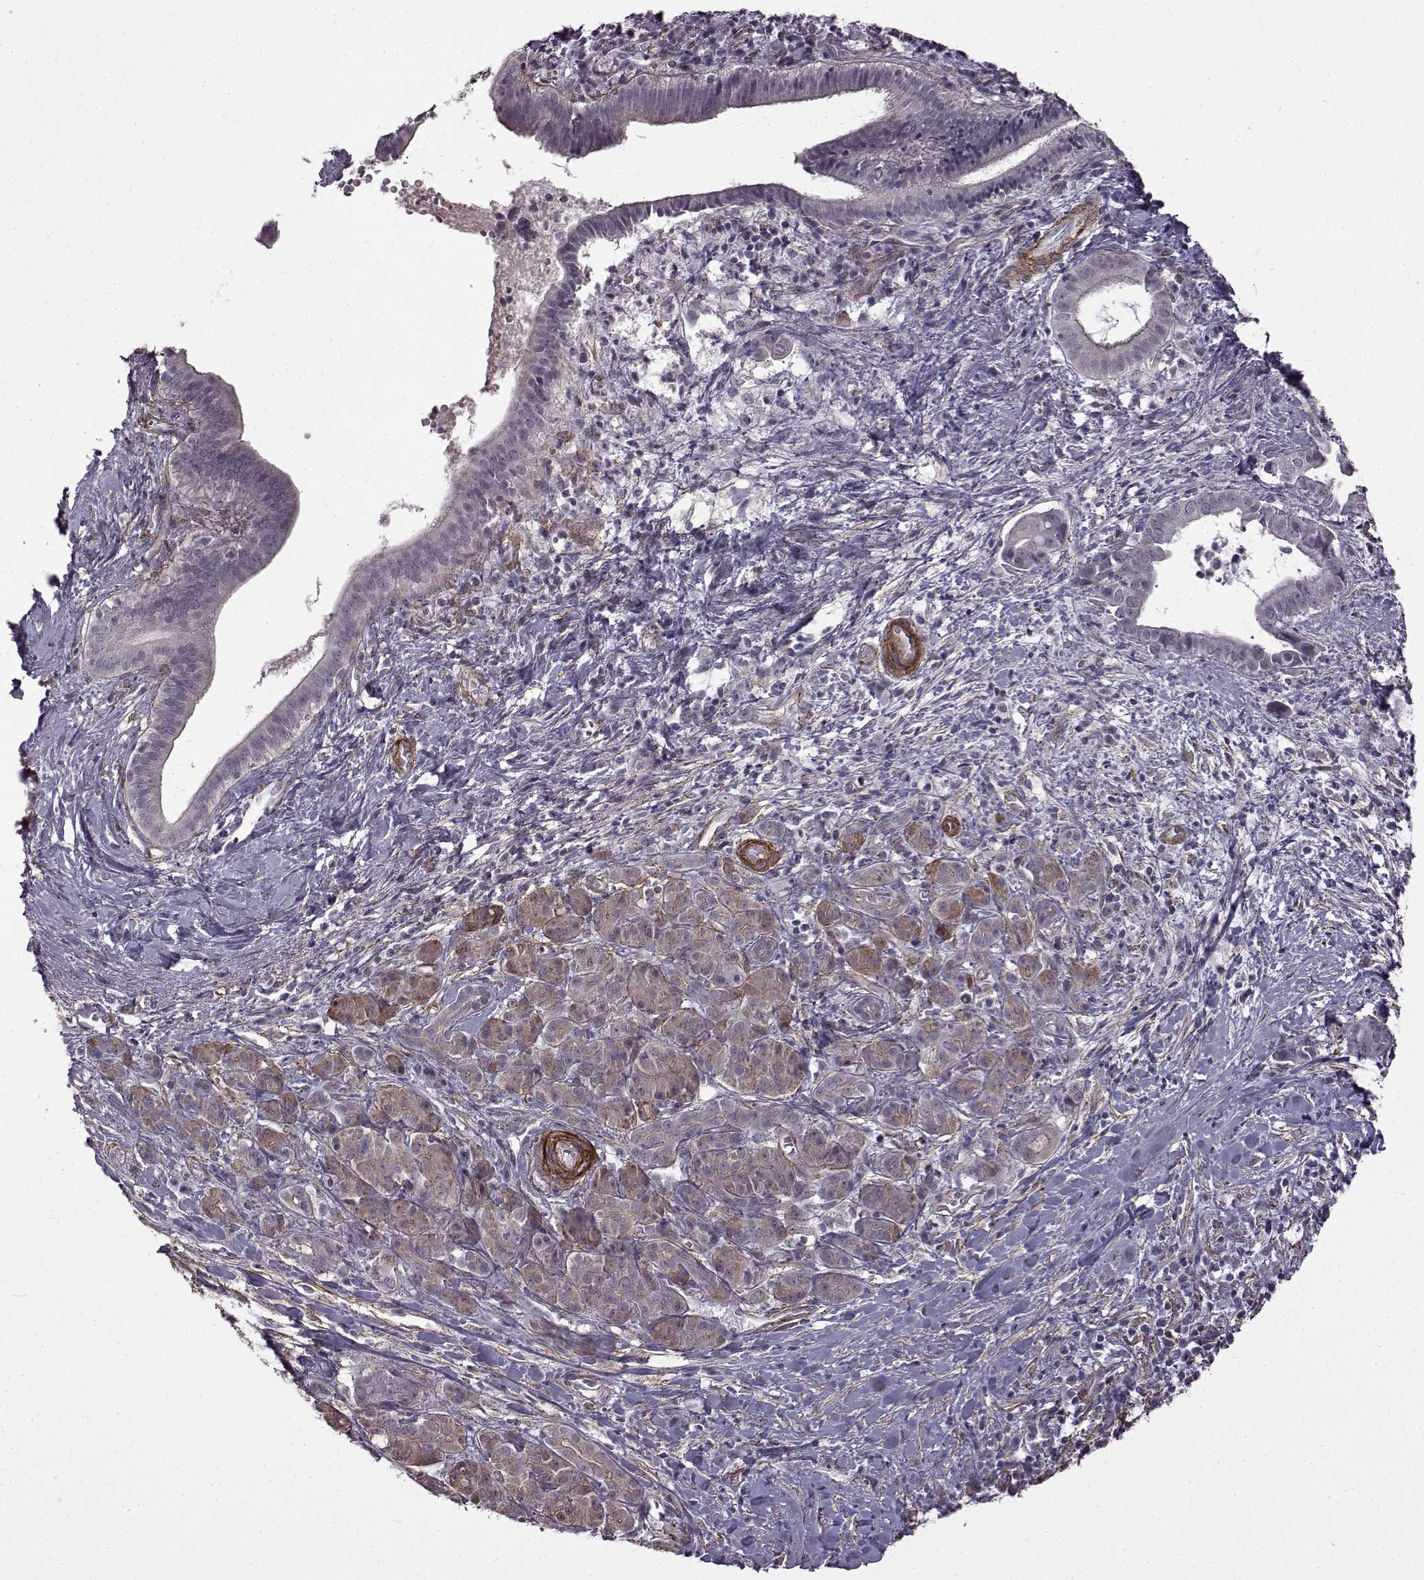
{"staining": {"intensity": "negative", "quantity": "none", "location": "none"}, "tissue": "pancreatic cancer", "cell_type": "Tumor cells", "image_type": "cancer", "snomed": [{"axis": "morphology", "description": "Adenocarcinoma, NOS"}, {"axis": "topography", "description": "Pancreas"}], "caption": "Micrograph shows no significant protein expression in tumor cells of adenocarcinoma (pancreatic).", "gene": "SYNPO2", "patient": {"sex": "male", "age": 61}}